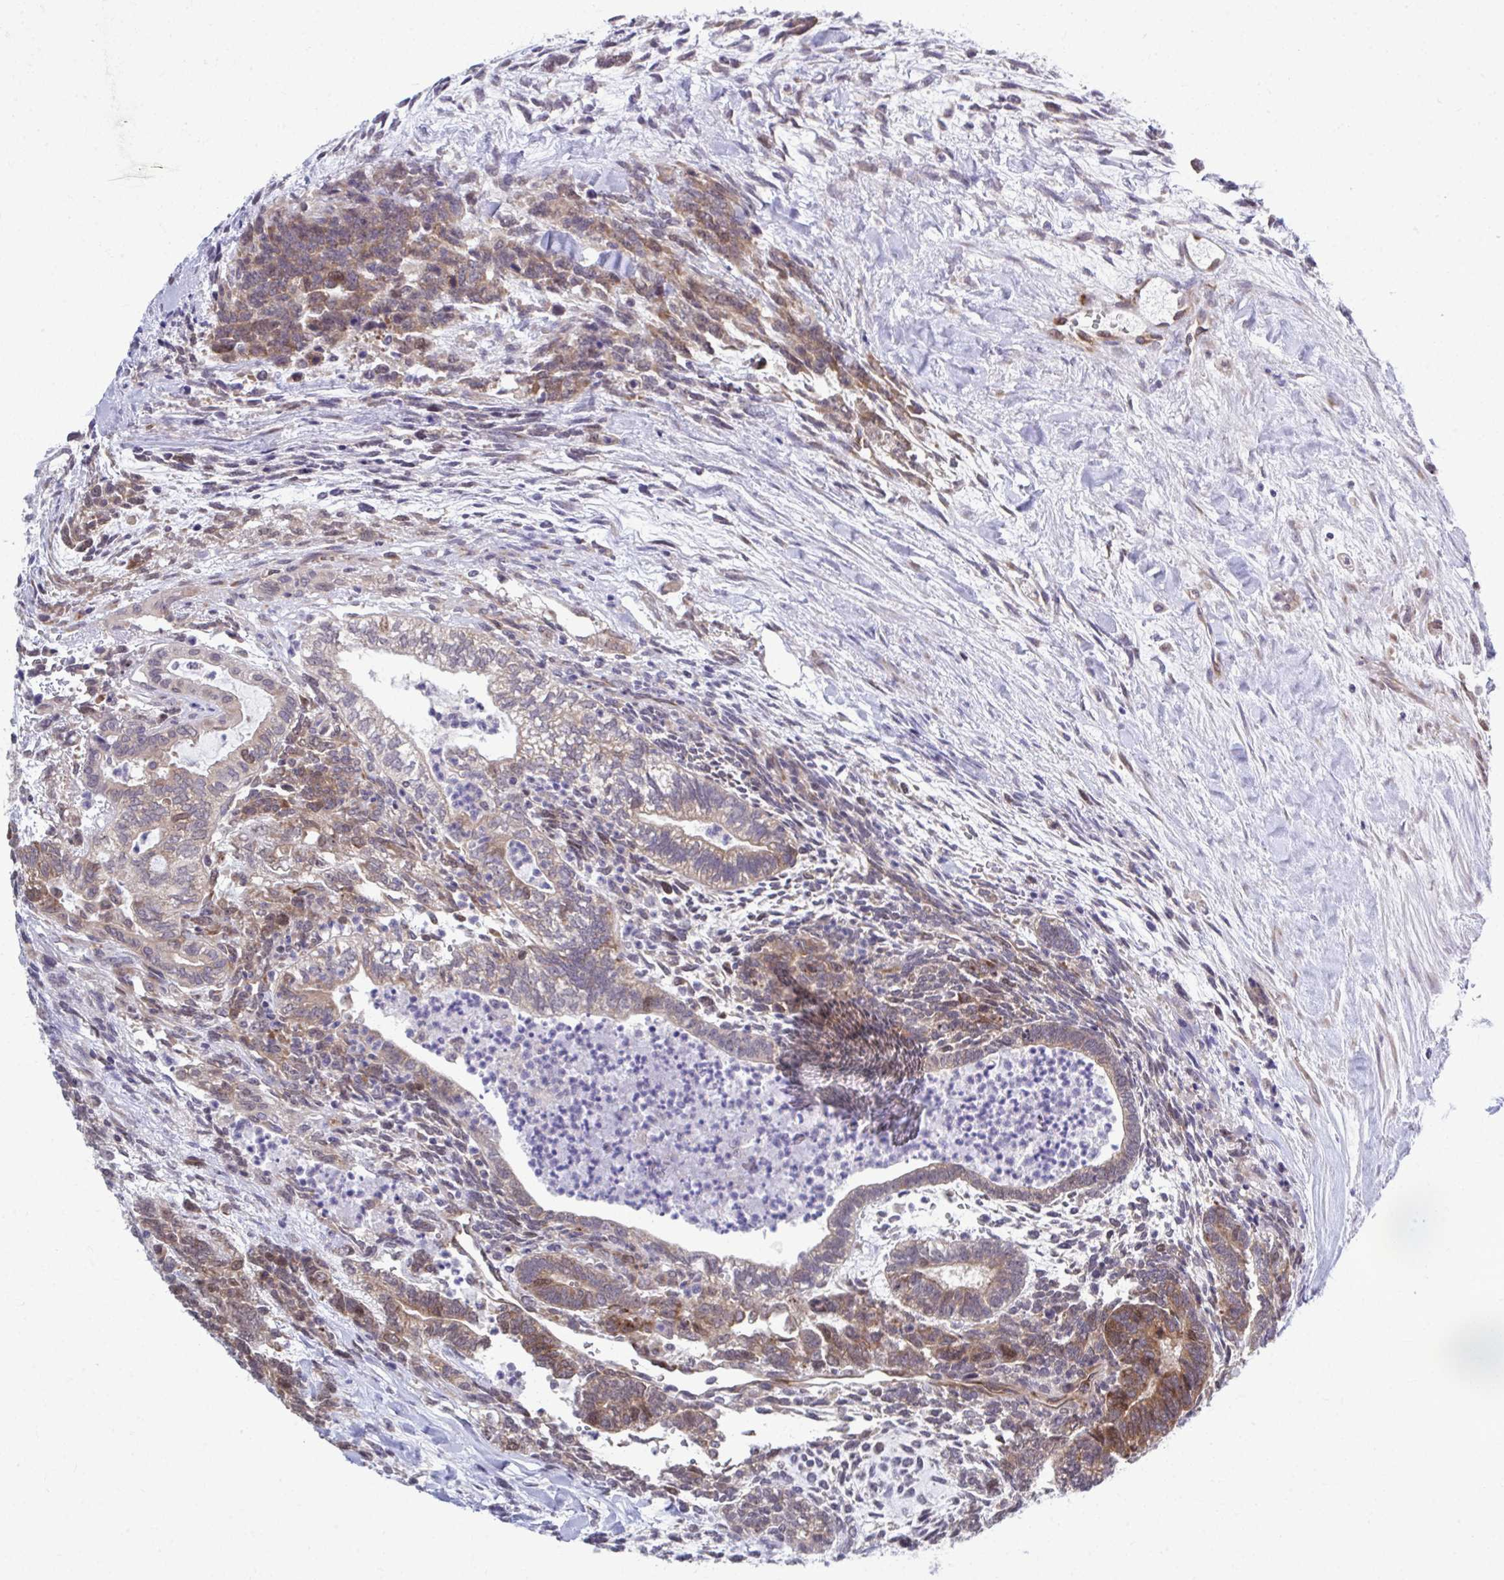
{"staining": {"intensity": "moderate", "quantity": ">75%", "location": "cytoplasmic/membranous"}, "tissue": "testis cancer", "cell_type": "Tumor cells", "image_type": "cancer", "snomed": [{"axis": "morphology", "description": "Carcinoma, Embryonal, NOS"}, {"axis": "topography", "description": "Testis"}], "caption": "Immunohistochemical staining of human testis cancer (embryonal carcinoma) exhibits moderate cytoplasmic/membranous protein expression in approximately >75% of tumor cells. (IHC, brightfield microscopy, high magnification).", "gene": "SELENON", "patient": {"sex": "male", "age": 23}}